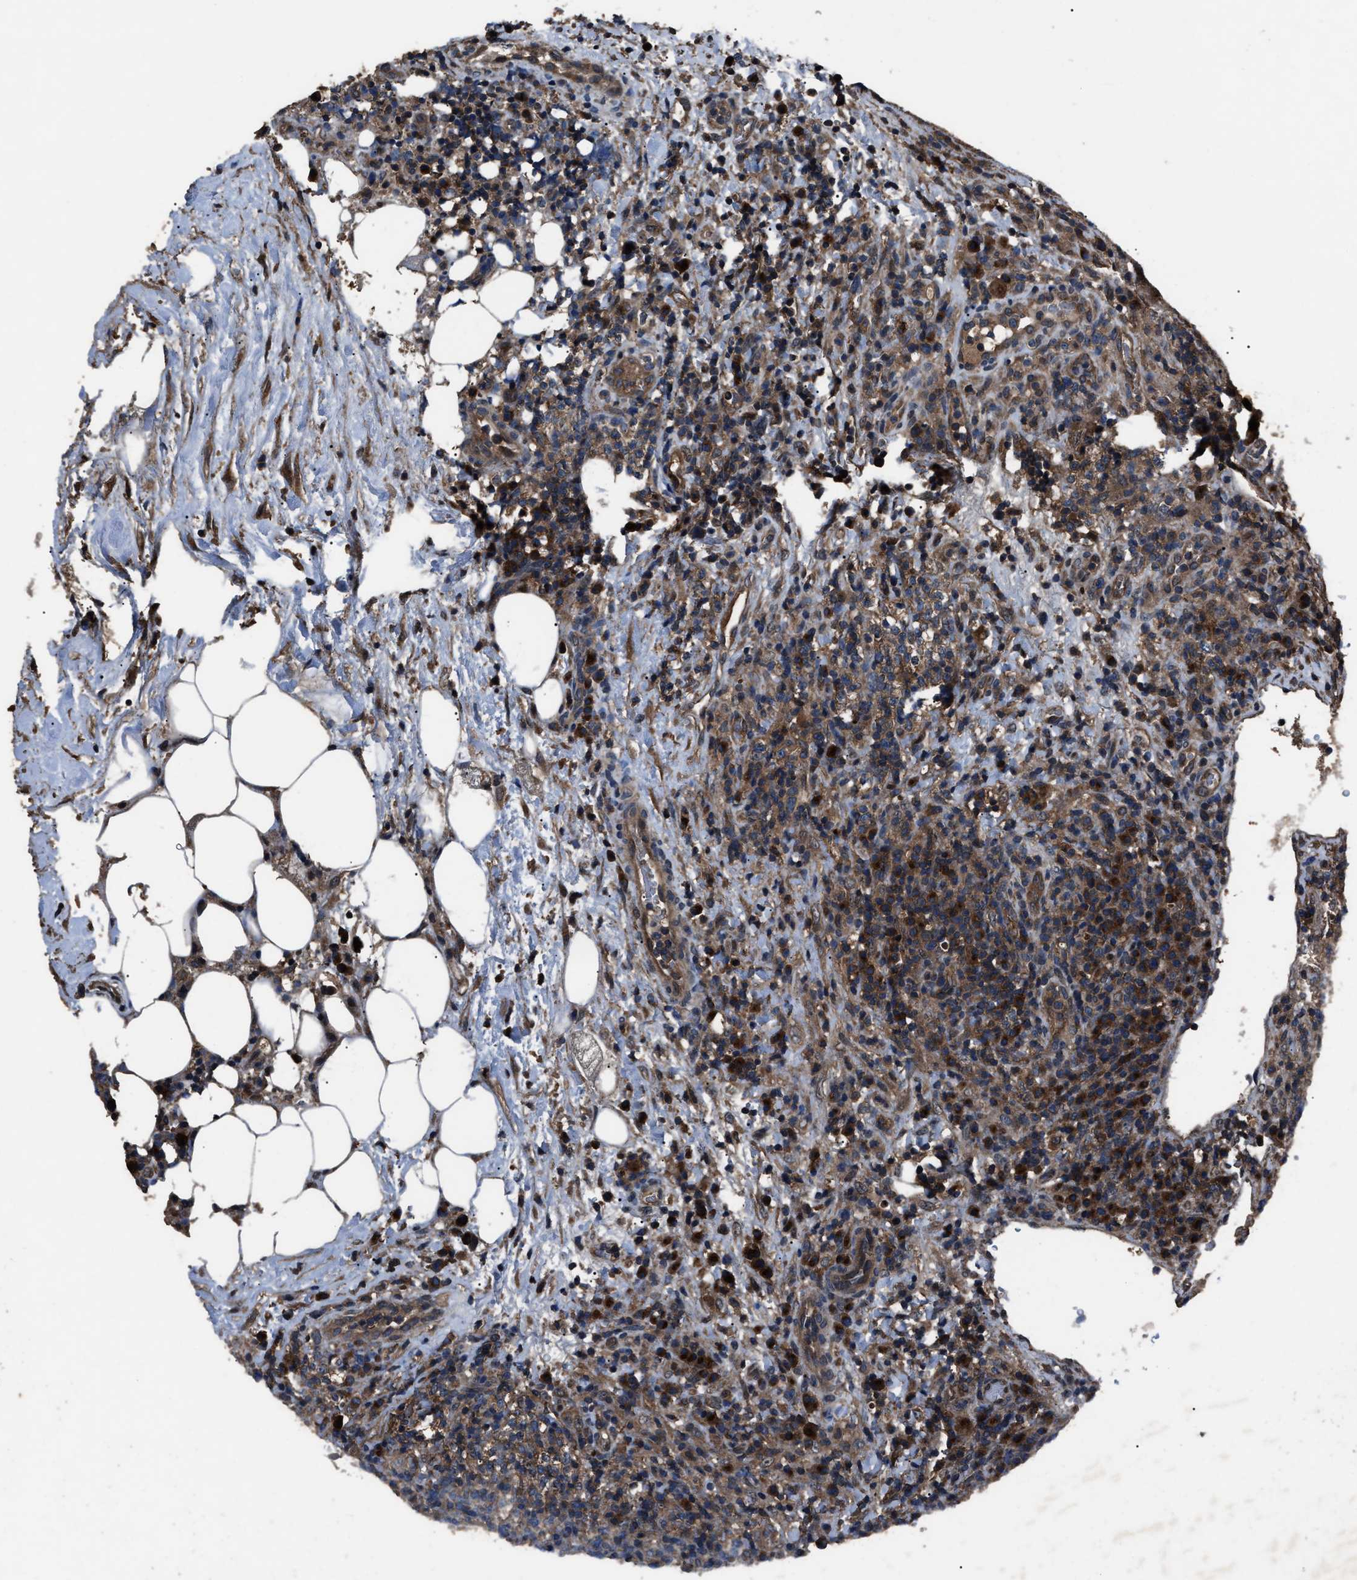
{"staining": {"intensity": "strong", "quantity": "25%-75%", "location": "cytoplasmic/membranous"}, "tissue": "lymphoma", "cell_type": "Tumor cells", "image_type": "cancer", "snomed": [{"axis": "morphology", "description": "Malignant lymphoma, non-Hodgkin's type, High grade"}, {"axis": "topography", "description": "Lymph node"}], "caption": "High-power microscopy captured an immunohistochemistry histopathology image of malignant lymphoma, non-Hodgkin's type (high-grade), revealing strong cytoplasmic/membranous positivity in approximately 25%-75% of tumor cells. The staining was performed using DAB (3,3'-diaminobenzidine) to visualize the protein expression in brown, while the nuclei were stained in blue with hematoxylin (Magnification: 20x).", "gene": "RNF216", "patient": {"sex": "female", "age": 76}}